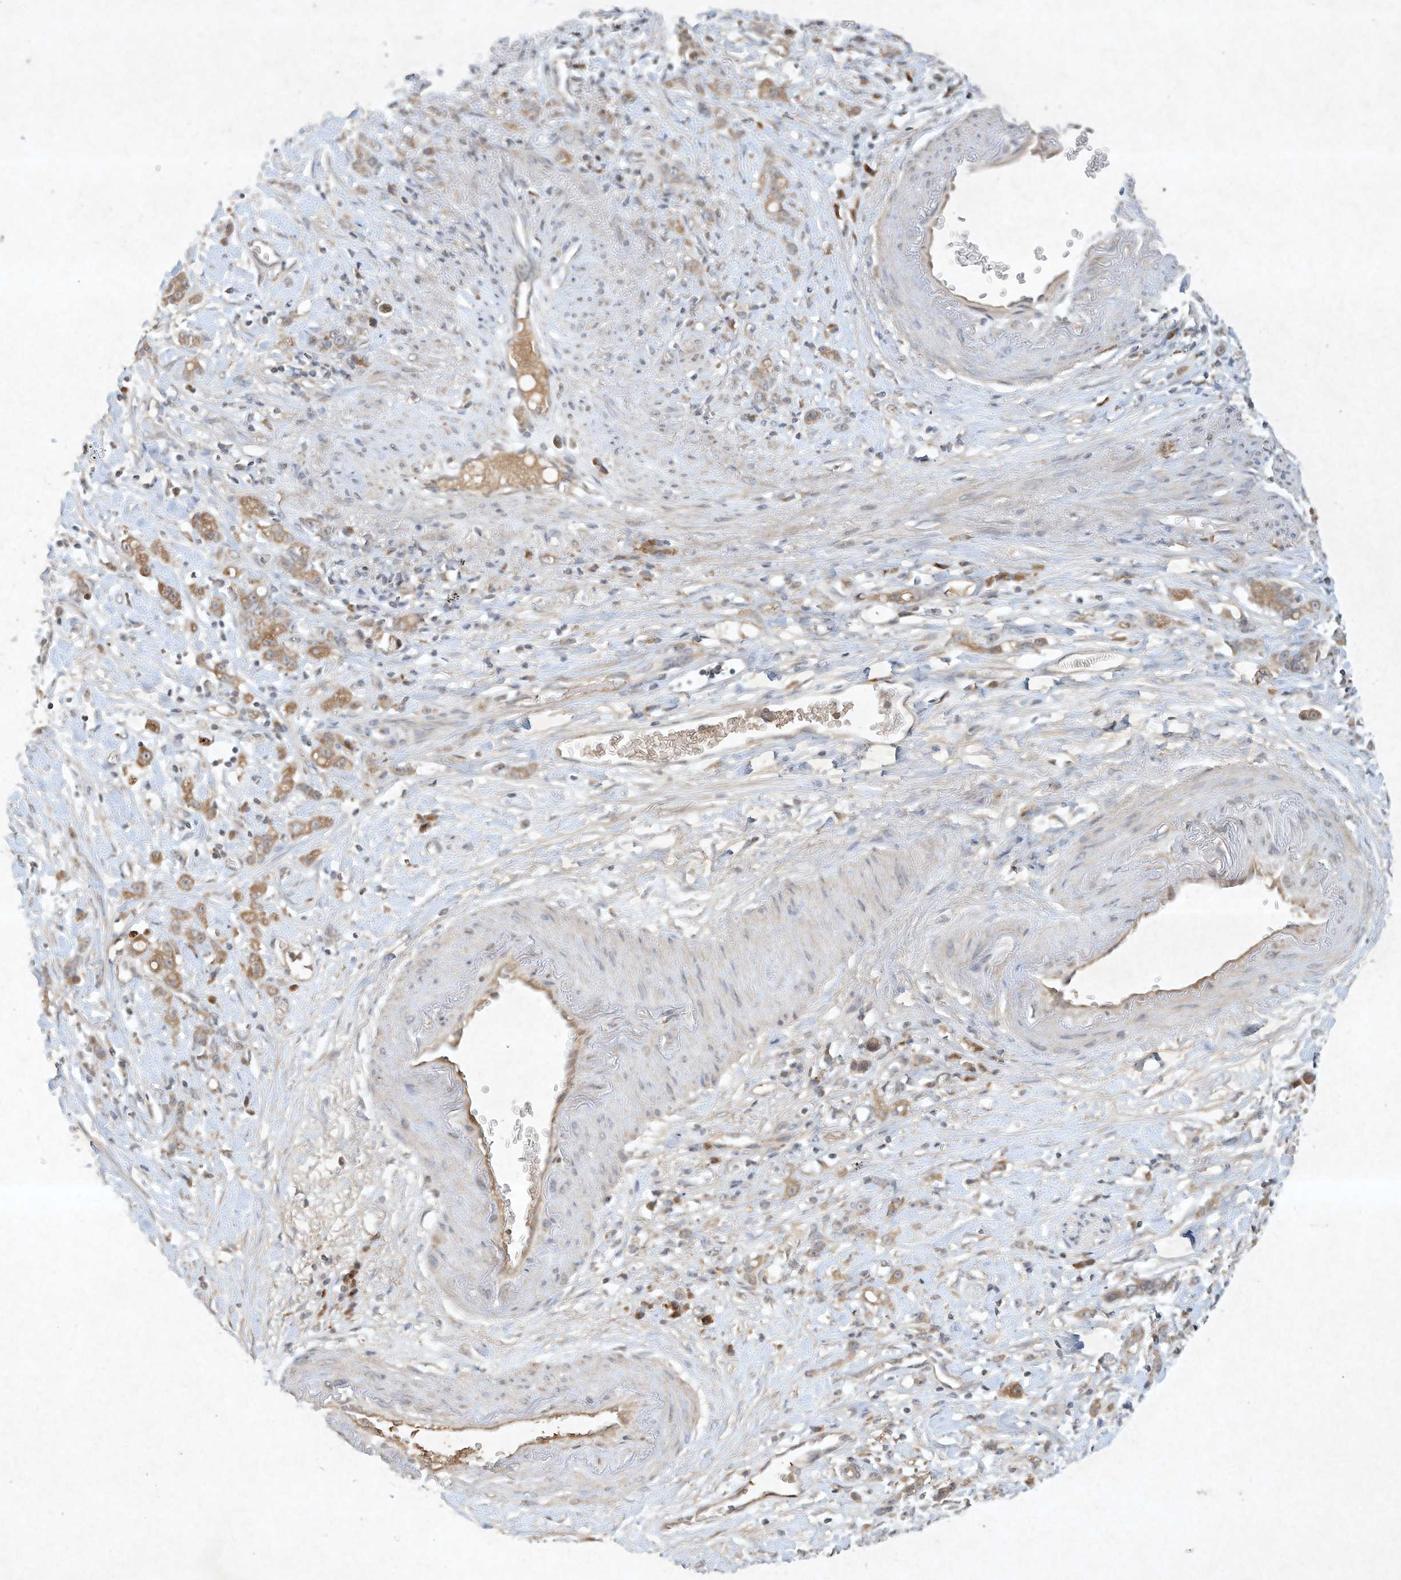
{"staining": {"intensity": "moderate", "quantity": ">75%", "location": "cytoplasmic/membranous"}, "tissue": "stomach cancer", "cell_type": "Tumor cells", "image_type": "cancer", "snomed": [{"axis": "morphology", "description": "Adenocarcinoma, NOS"}, {"axis": "topography", "description": "Stomach, lower"}], "caption": "High-power microscopy captured an IHC image of stomach cancer, revealing moderate cytoplasmic/membranous expression in approximately >75% of tumor cells. Using DAB (brown) and hematoxylin (blue) stains, captured at high magnification using brightfield microscopy.", "gene": "BTRC", "patient": {"sex": "male", "age": 88}}